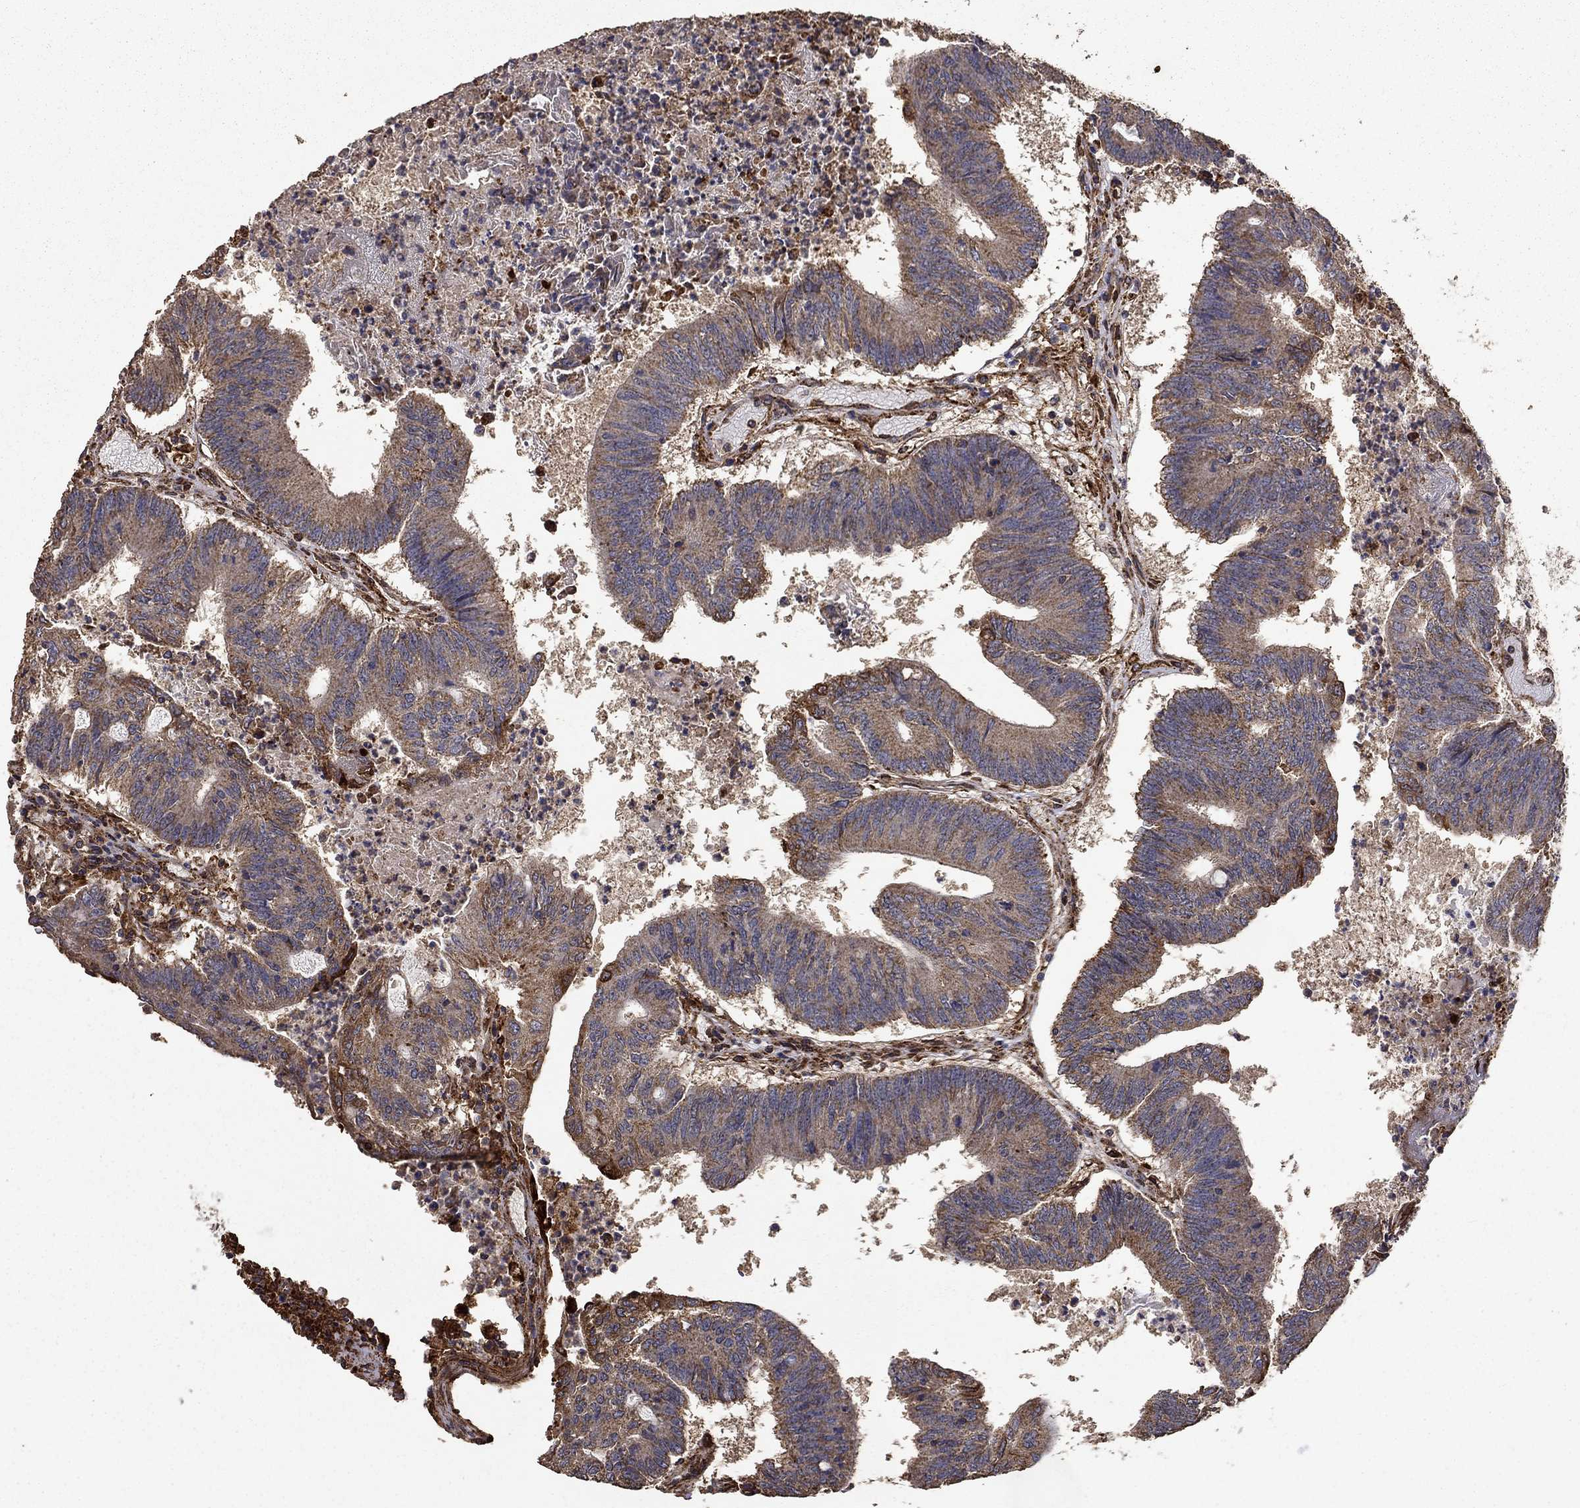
{"staining": {"intensity": "weak", "quantity": "25%-75%", "location": "cytoplasmic/membranous"}, "tissue": "colorectal cancer", "cell_type": "Tumor cells", "image_type": "cancer", "snomed": [{"axis": "morphology", "description": "Adenocarcinoma, NOS"}, {"axis": "topography", "description": "Colon"}], "caption": "A histopathology image of adenocarcinoma (colorectal) stained for a protein shows weak cytoplasmic/membranous brown staining in tumor cells.", "gene": "IFRD1", "patient": {"sex": "female", "age": 70}}